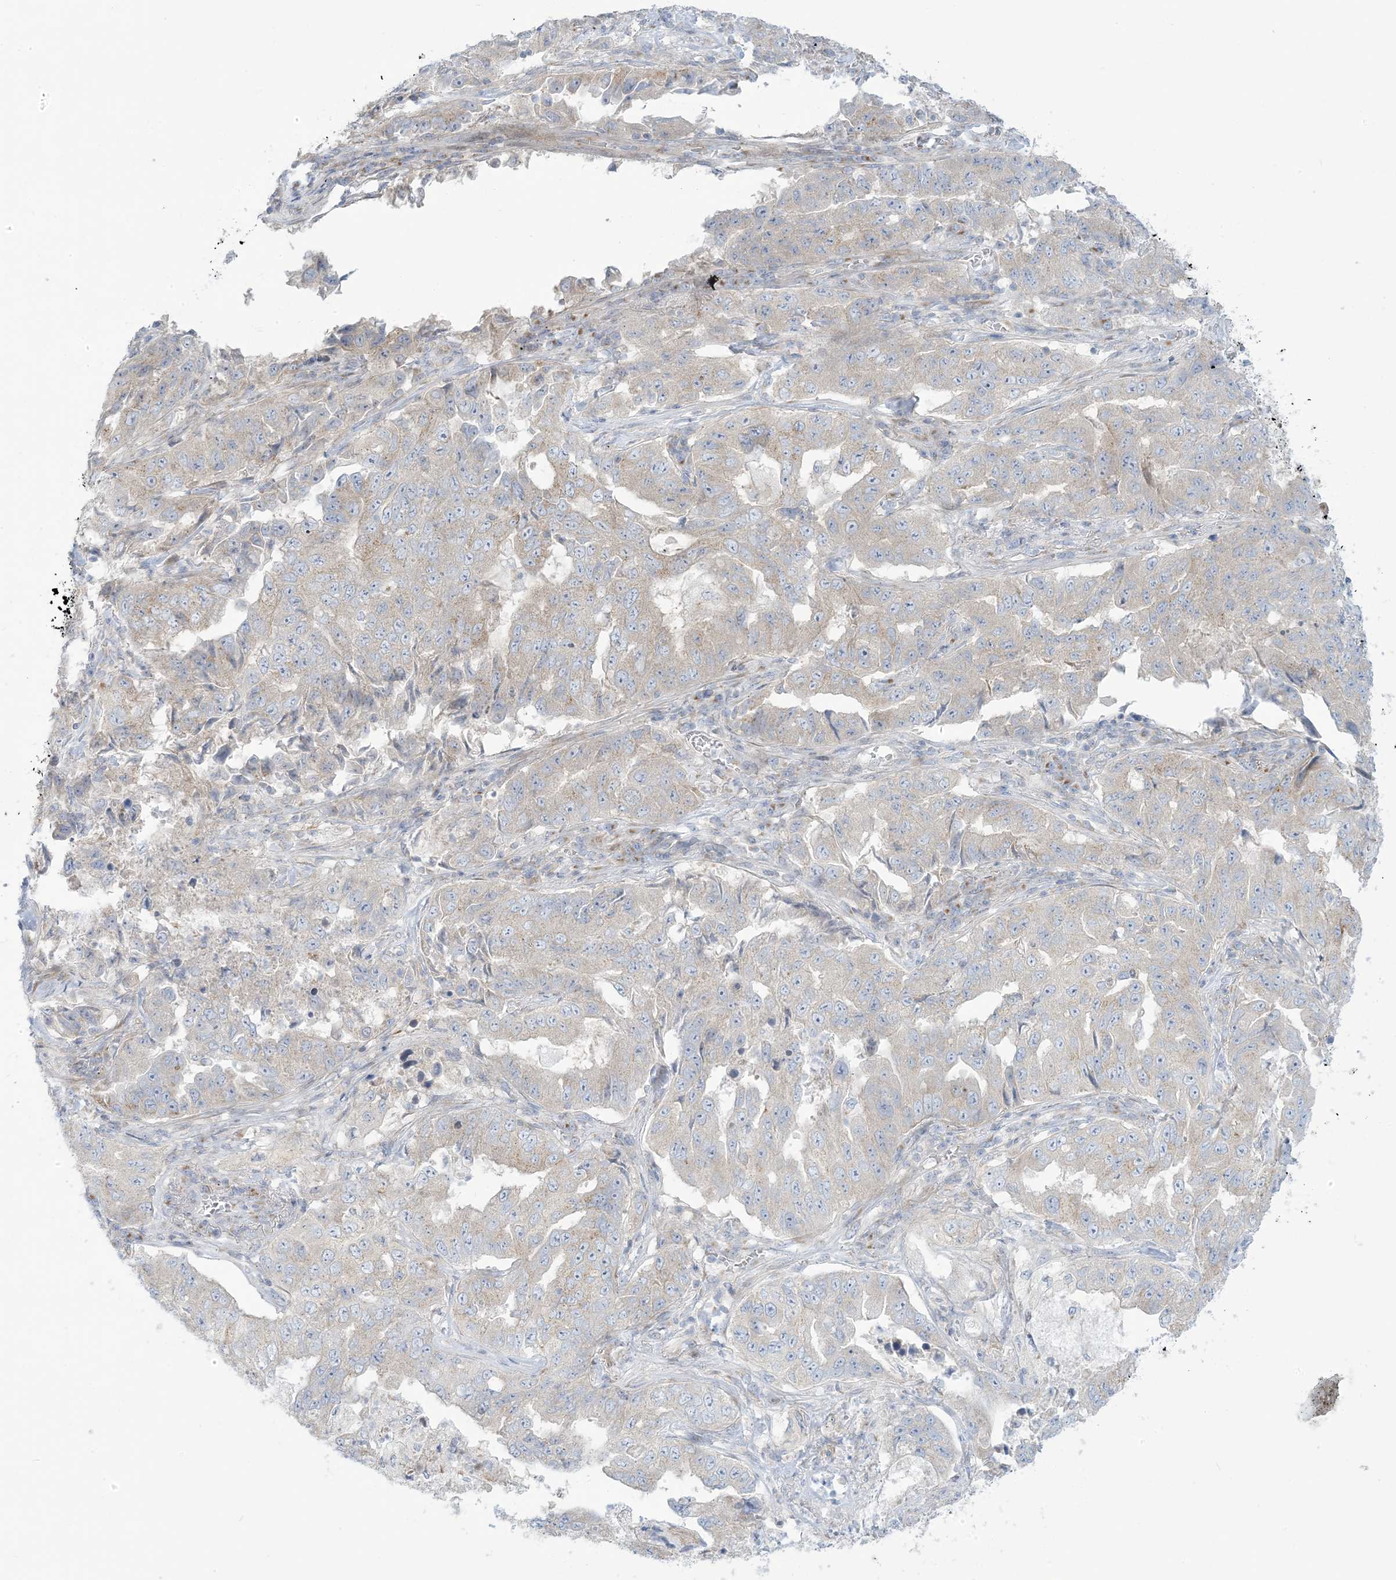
{"staining": {"intensity": "weak", "quantity": "25%-75%", "location": "cytoplasmic/membranous"}, "tissue": "lung cancer", "cell_type": "Tumor cells", "image_type": "cancer", "snomed": [{"axis": "morphology", "description": "Adenocarcinoma, NOS"}, {"axis": "topography", "description": "Lung"}], "caption": "Lung cancer tissue shows weak cytoplasmic/membranous positivity in about 25%-75% of tumor cells, visualized by immunohistochemistry. The protein is stained brown, and the nuclei are stained in blue (DAB (3,3'-diaminobenzidine) IHC with brightfield microscopy, high magnification).", "gene": "AFTPH", "patient": {"sex": "female", "age": 51}}